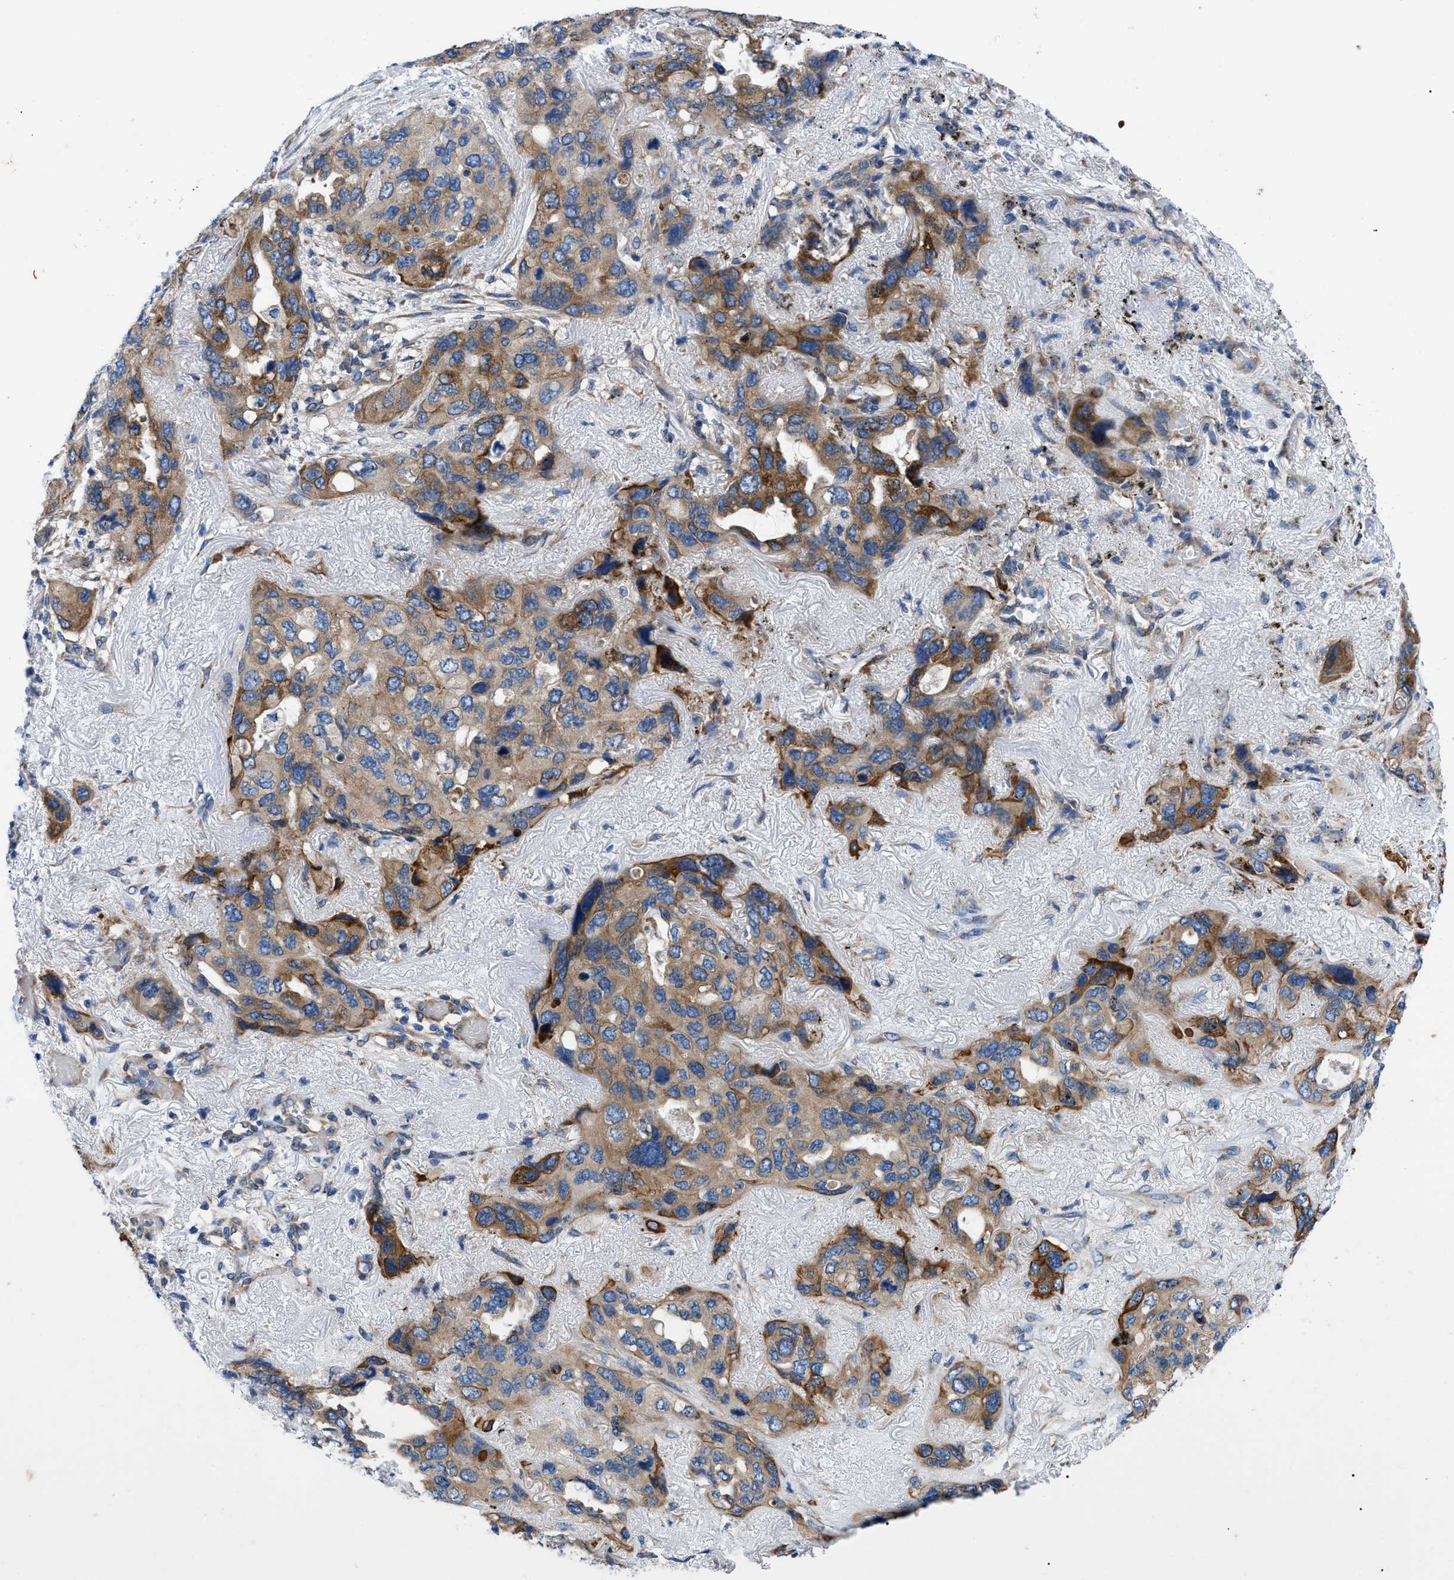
{"staining": {"intensity": "moderate", "quantity": ">75%", "location": "cytoplasmic/membranous"}, "tissue": "lung cancer", "cell_type": "Tumor cells", "image_type": "cancer", "snomed": [{"axis": "morphology", "description": "Squamous cell carcinoma, NOS"}, {"axis": "topography", "description": "Lung"}], "caption": "Protein staining exhibits moderate cytoplasmic/membranous positivity in approximately >75% of tumor cells in lung cancer (squamous cell carcinoma).", "gene": "HSPB8", "patient": {"sex": "female", "age": 73}}